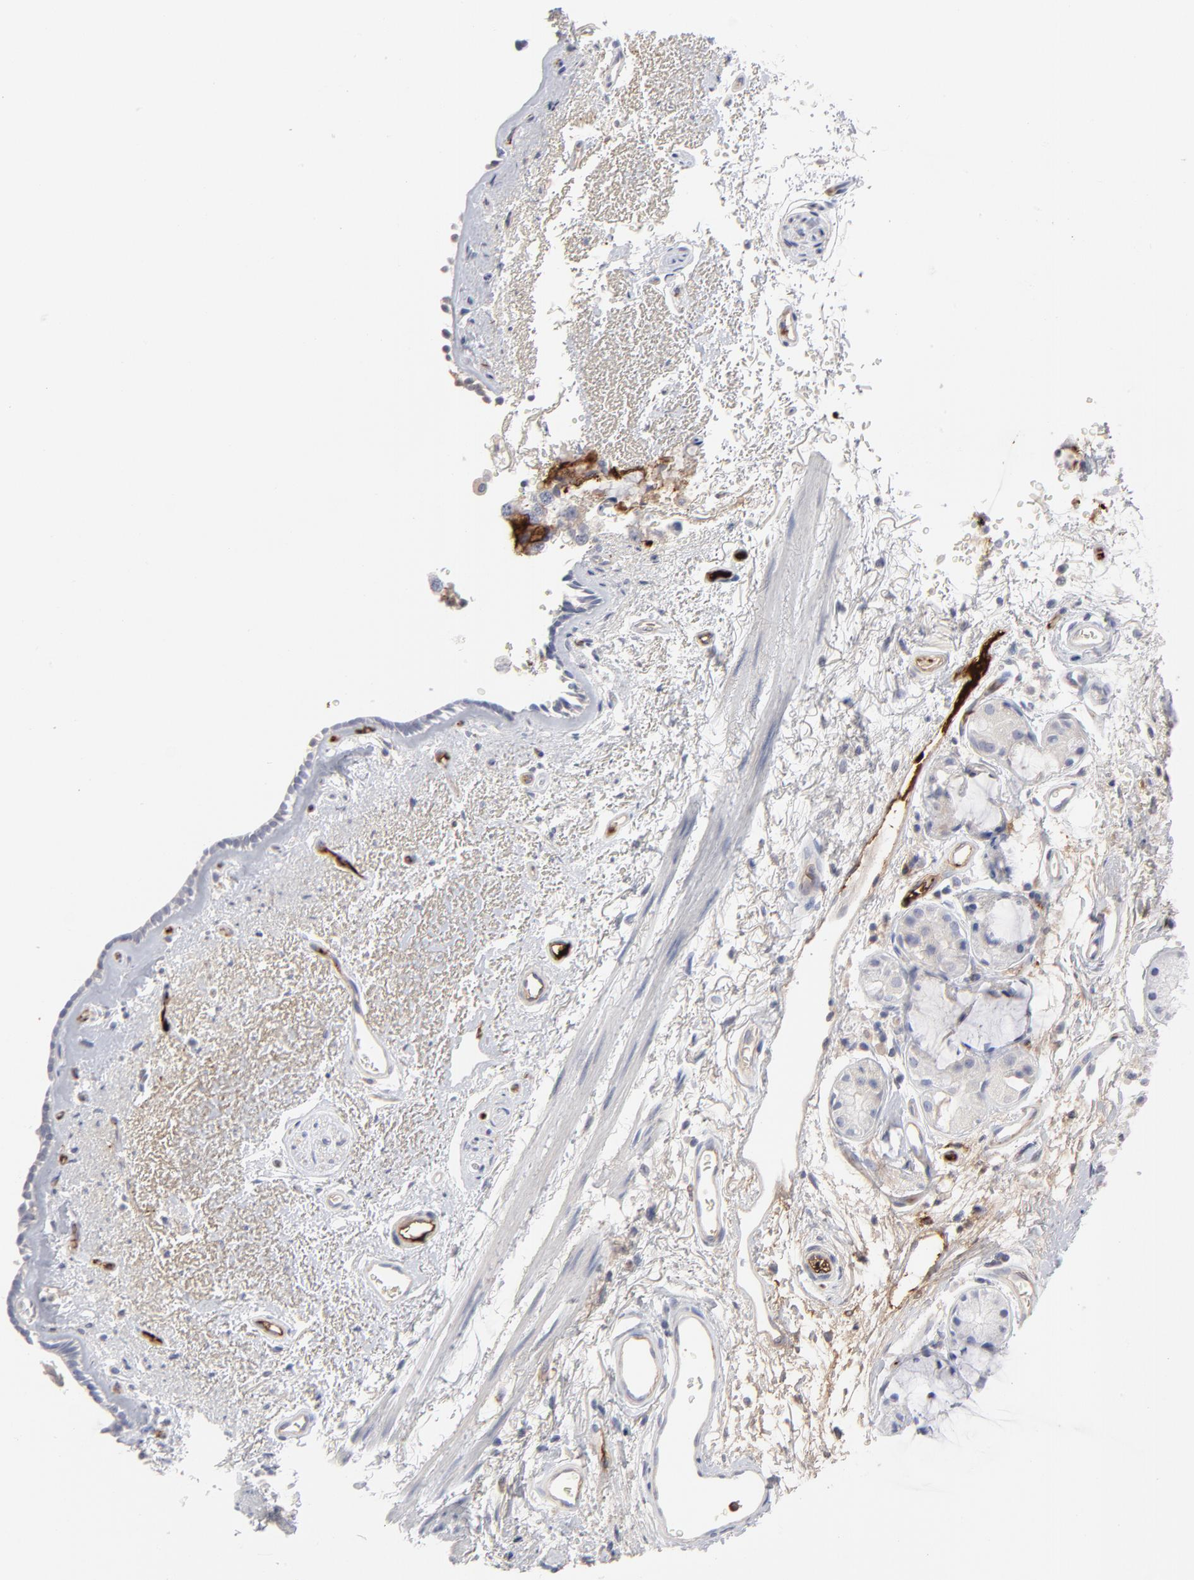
{"staining": {"intensity": "weak", "quantity": "25%-75%", "location": "cytoplasmic/membranous"}, "tissue": "bronchus", "cell_type": "Respiratory epithelial cells", "image_type": "normal", "snomed": [{"axis": "morphology", "description": "Normal tissue, NOS"}, {"axis": "morphology", "description": "Adenocarcinoma, NOS"}, {"axis": "topography", "description": "Bronchus"}, {"axis": "topography", "description": "Lung"}], "caption": "A brown stain shows weak cytoplasmic/membranous positivity of a protein in respiratory epithelial cells of unremarkable bronchus. (DAB (3,3'-diaminobenzidine) IHC with brightfield microscopy, high magnification).", "gene": "CCR3", "patient": {"sex": "male", "age": 71}}